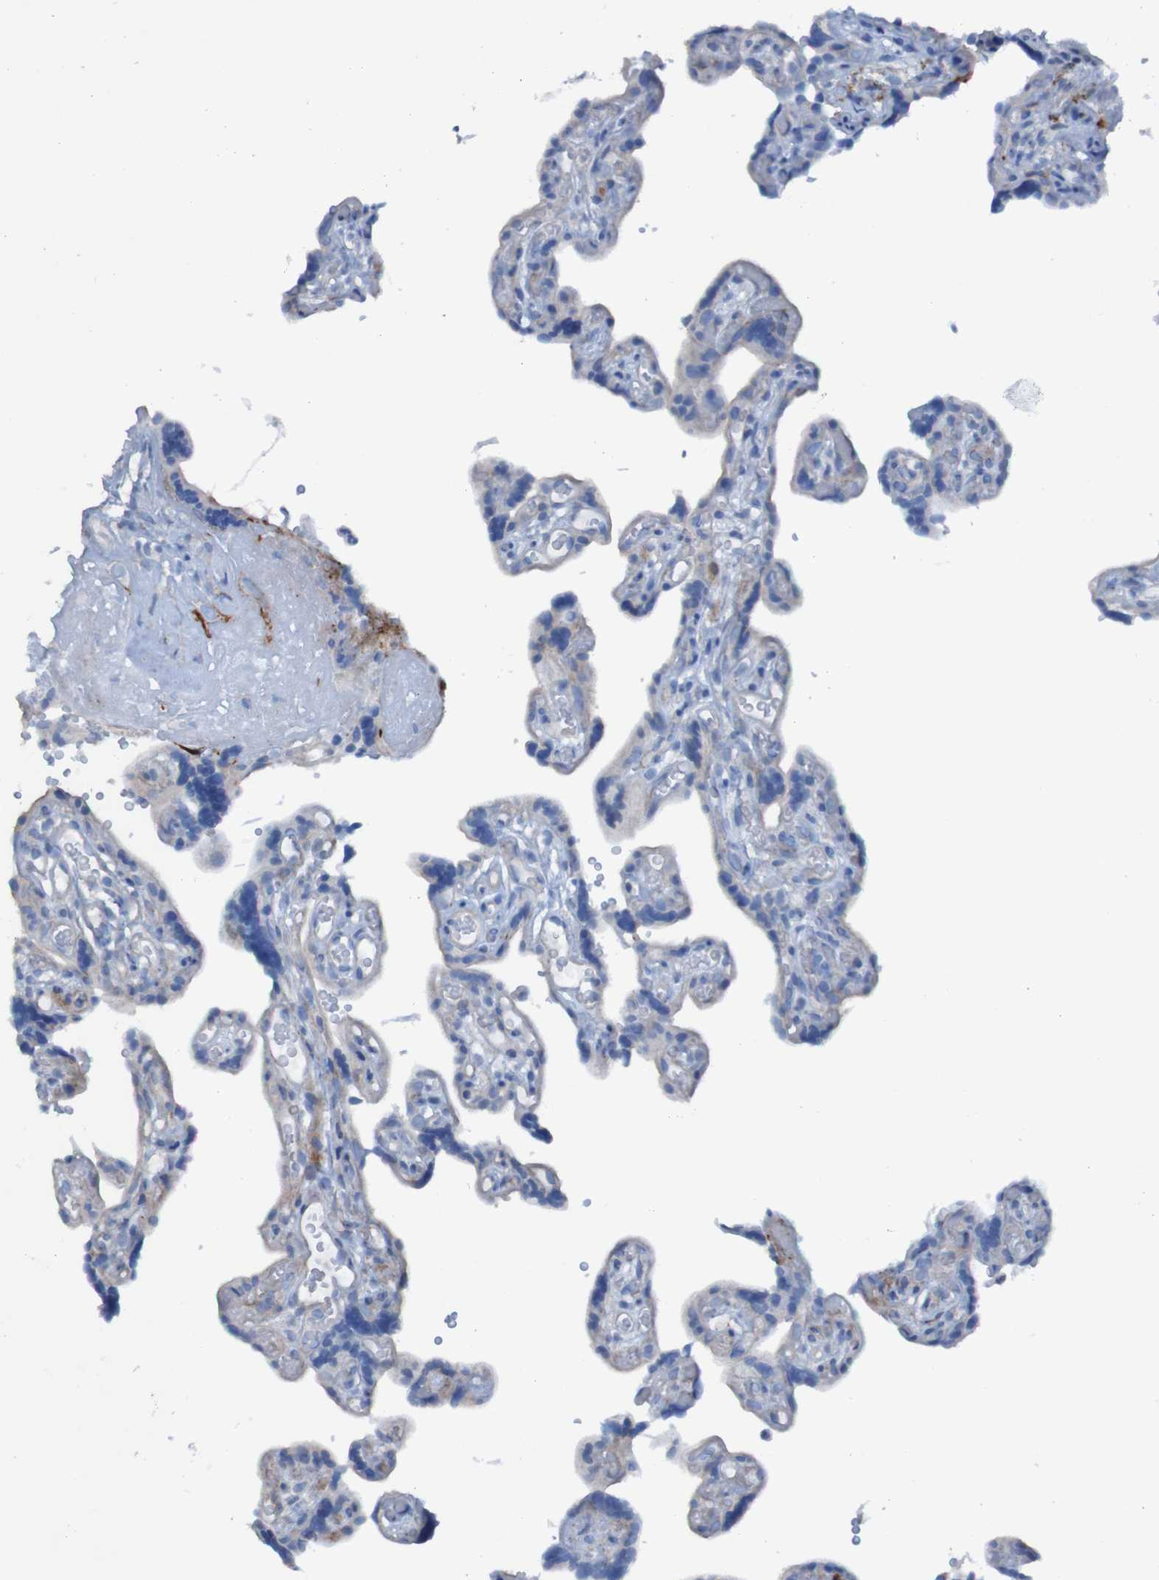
{"staining": {"intensity": "weak", "quantity": "25%-75%", "location": "cytoplasmic/membranous"}, "tissue": "placenta", "cell_type": "Decidual cells", "image_type": "normal", "snomed": [{"axis": "morphology", "description": "Normal tissue, NOS"}, {"axis": "topography", "description": "Placenta"}], "caption": "Protein expression analysis of benign placenta demonstrates weak cytoplasmic/membranous expression in about 25%-75% of decidual cells. The staining is performed using DAB (3,3'-diaminobenzidine) brown chromogen to label protein expression. The nuclei are counter-stained blue using hematoxylin.", "gene": "RNF182", "patient": {"sex": "female", "age": 30}}